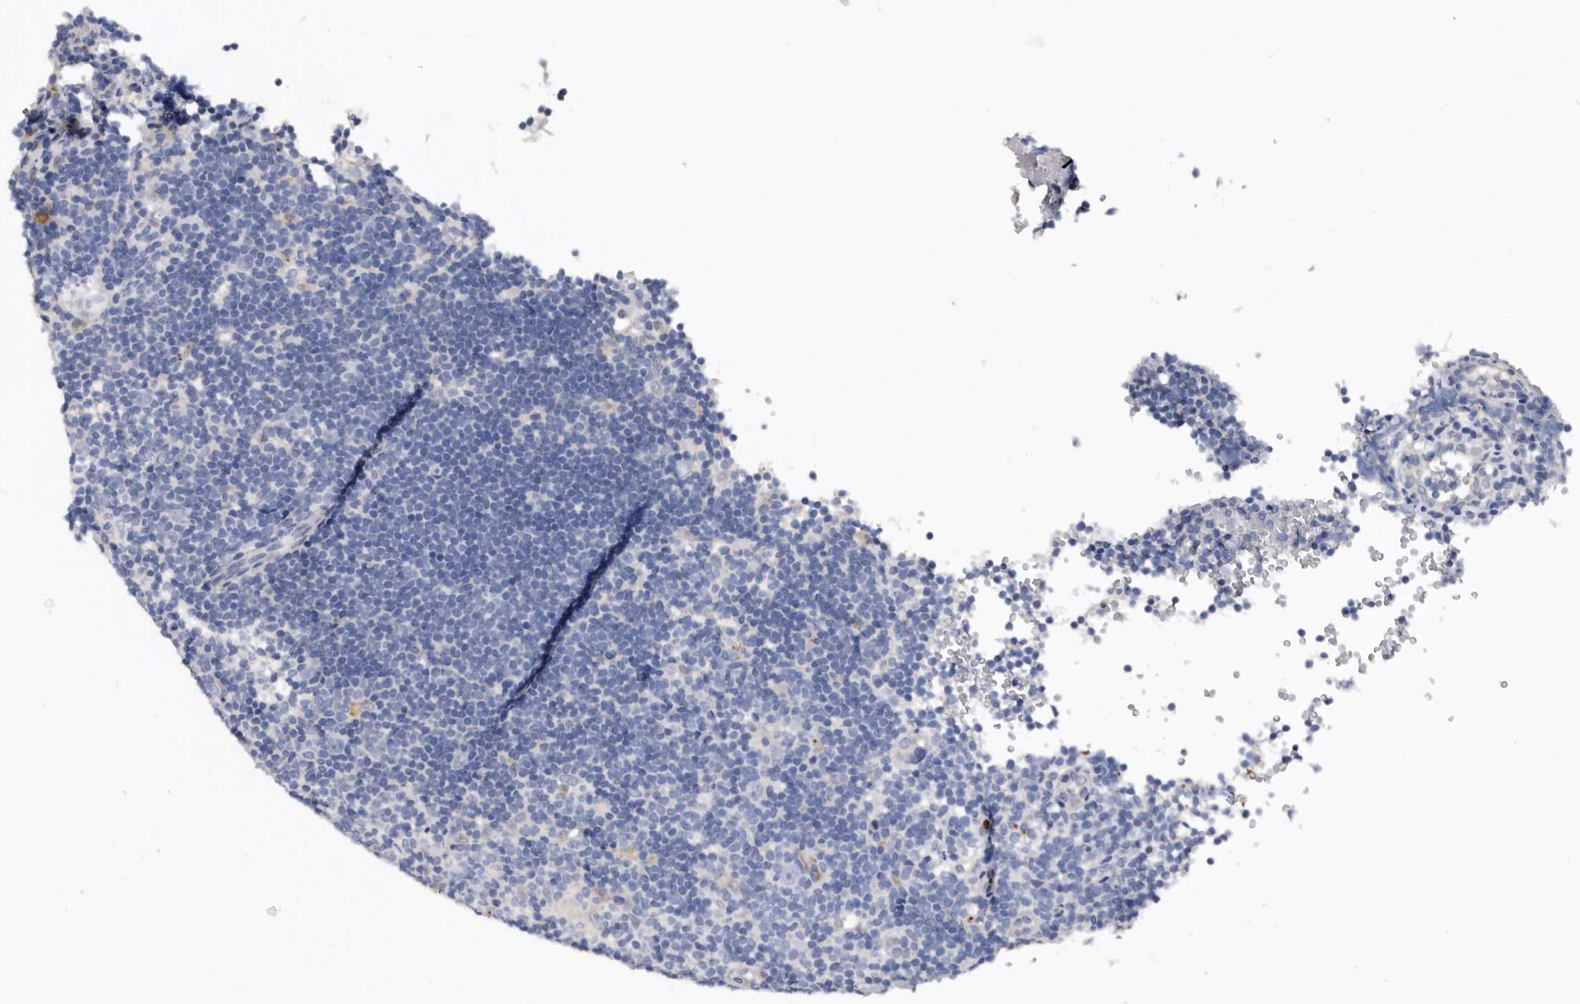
{"staining": {"intensity": "negative", "quantity": "none", "location": "none"}, "tissue": "lymphoma", "cell_type": "Tumor cells", "image_type": "cancer", "snomed": [{"axis": "morphology", "description": "Hodgkin's disease, NOS"}, {"axis": "topography", "description": "Lymph node"}], "caption": "An image of human lymphoma is negative for staining in tumor cells. (Stains: DAB (3,3'-diaminobenzidine) IHC with hematoxylin counter stain, Microscopy: brightfield microscopy at high magnification).", "gene": "SLC10A4", "patient": {"sex": "female", "age": 57}}